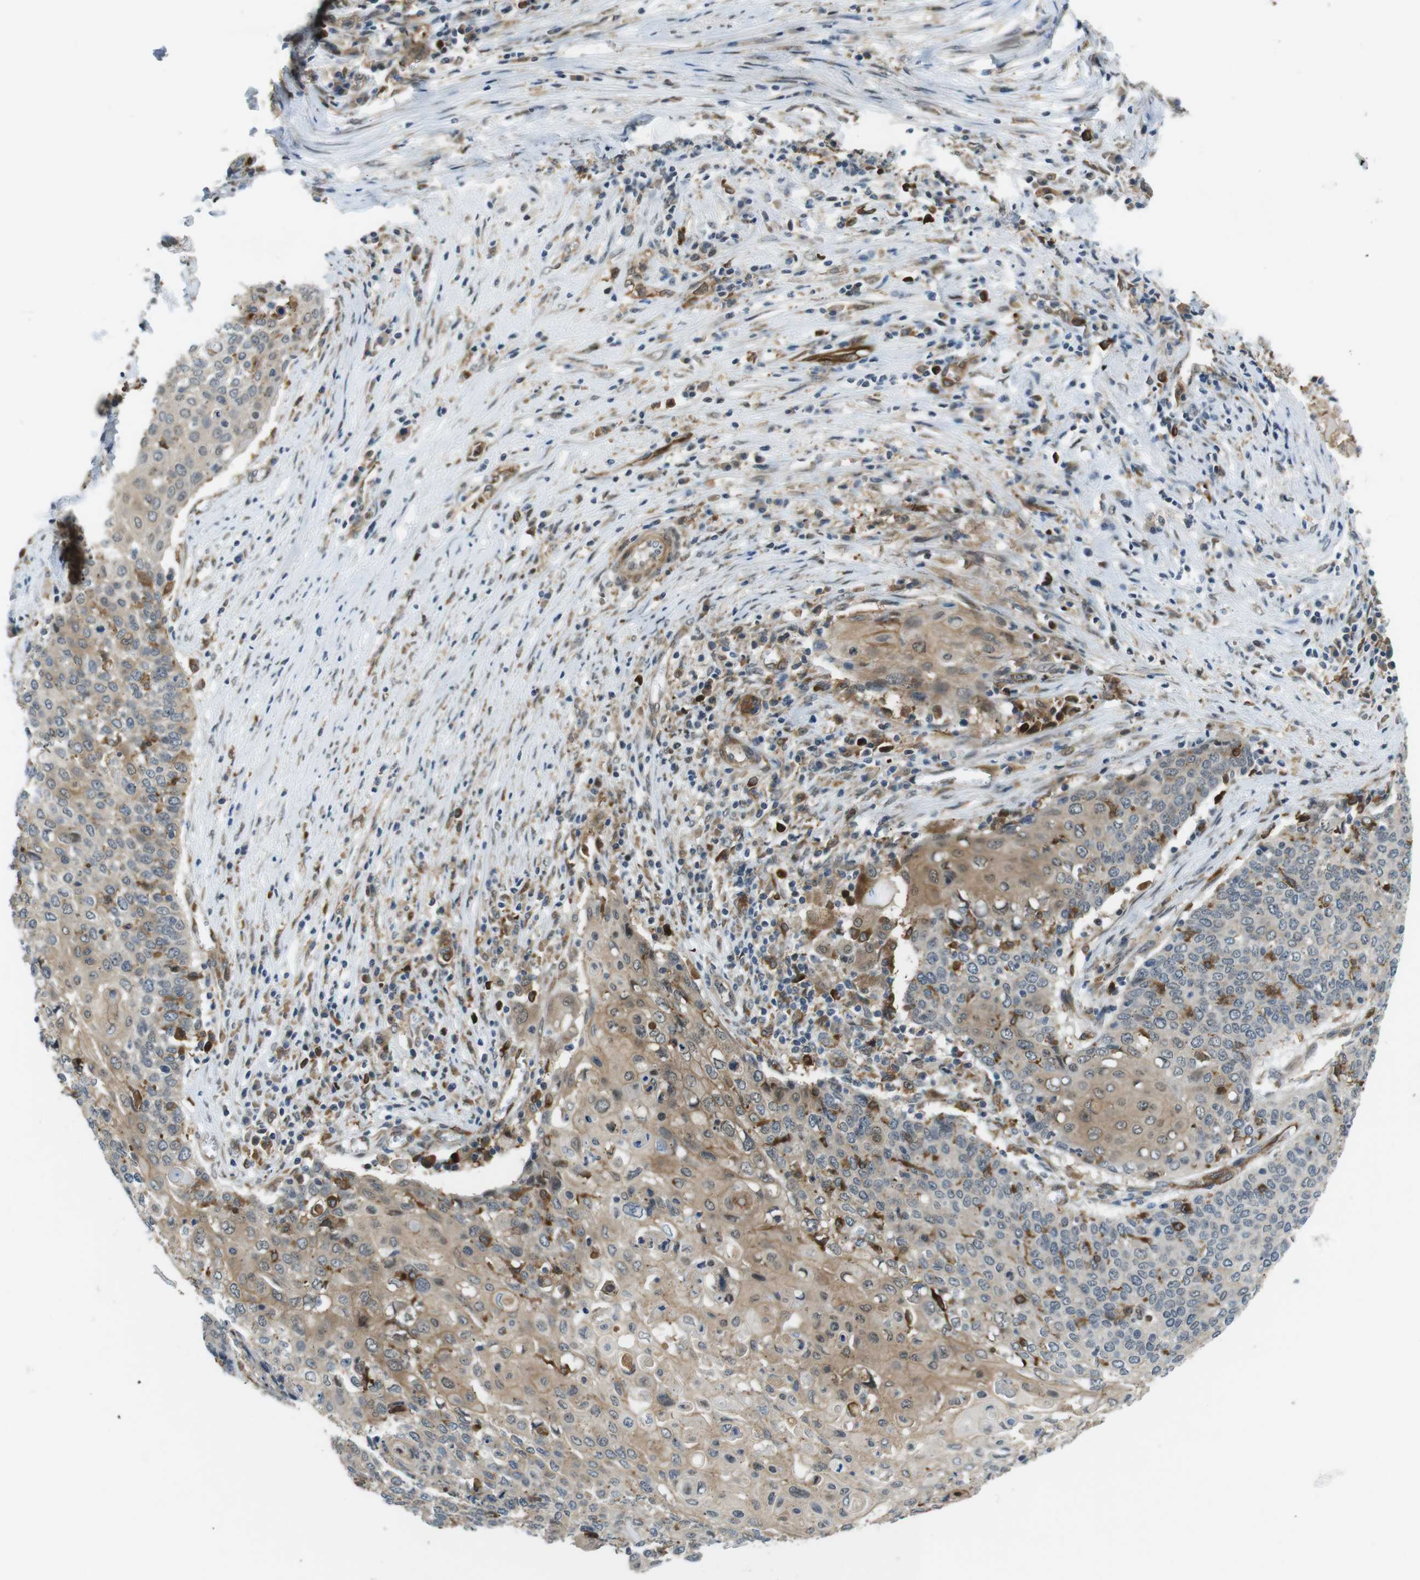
{"staining": {"intensity": "moderate", "quantity": "<25%", "location": "cytoplasmic/membranous"}, "tissue": "cervical cancer", "cell_type": "Tumor cells", "image_type": "cancer", "snomed": [{"axis": "morphology", "description": "Squamous cell carcinoma, NOS"}, {"axis": "topography", "description": "Cervix"}], "caption": "Tumor cells show low levels of moderate cytoplasmic/membranous staining in about <25% of cells in human cervical cancer (squamous cell carcinoma).", "gene": "PALD1", "patient": {"sex": "female", "age": 39}}